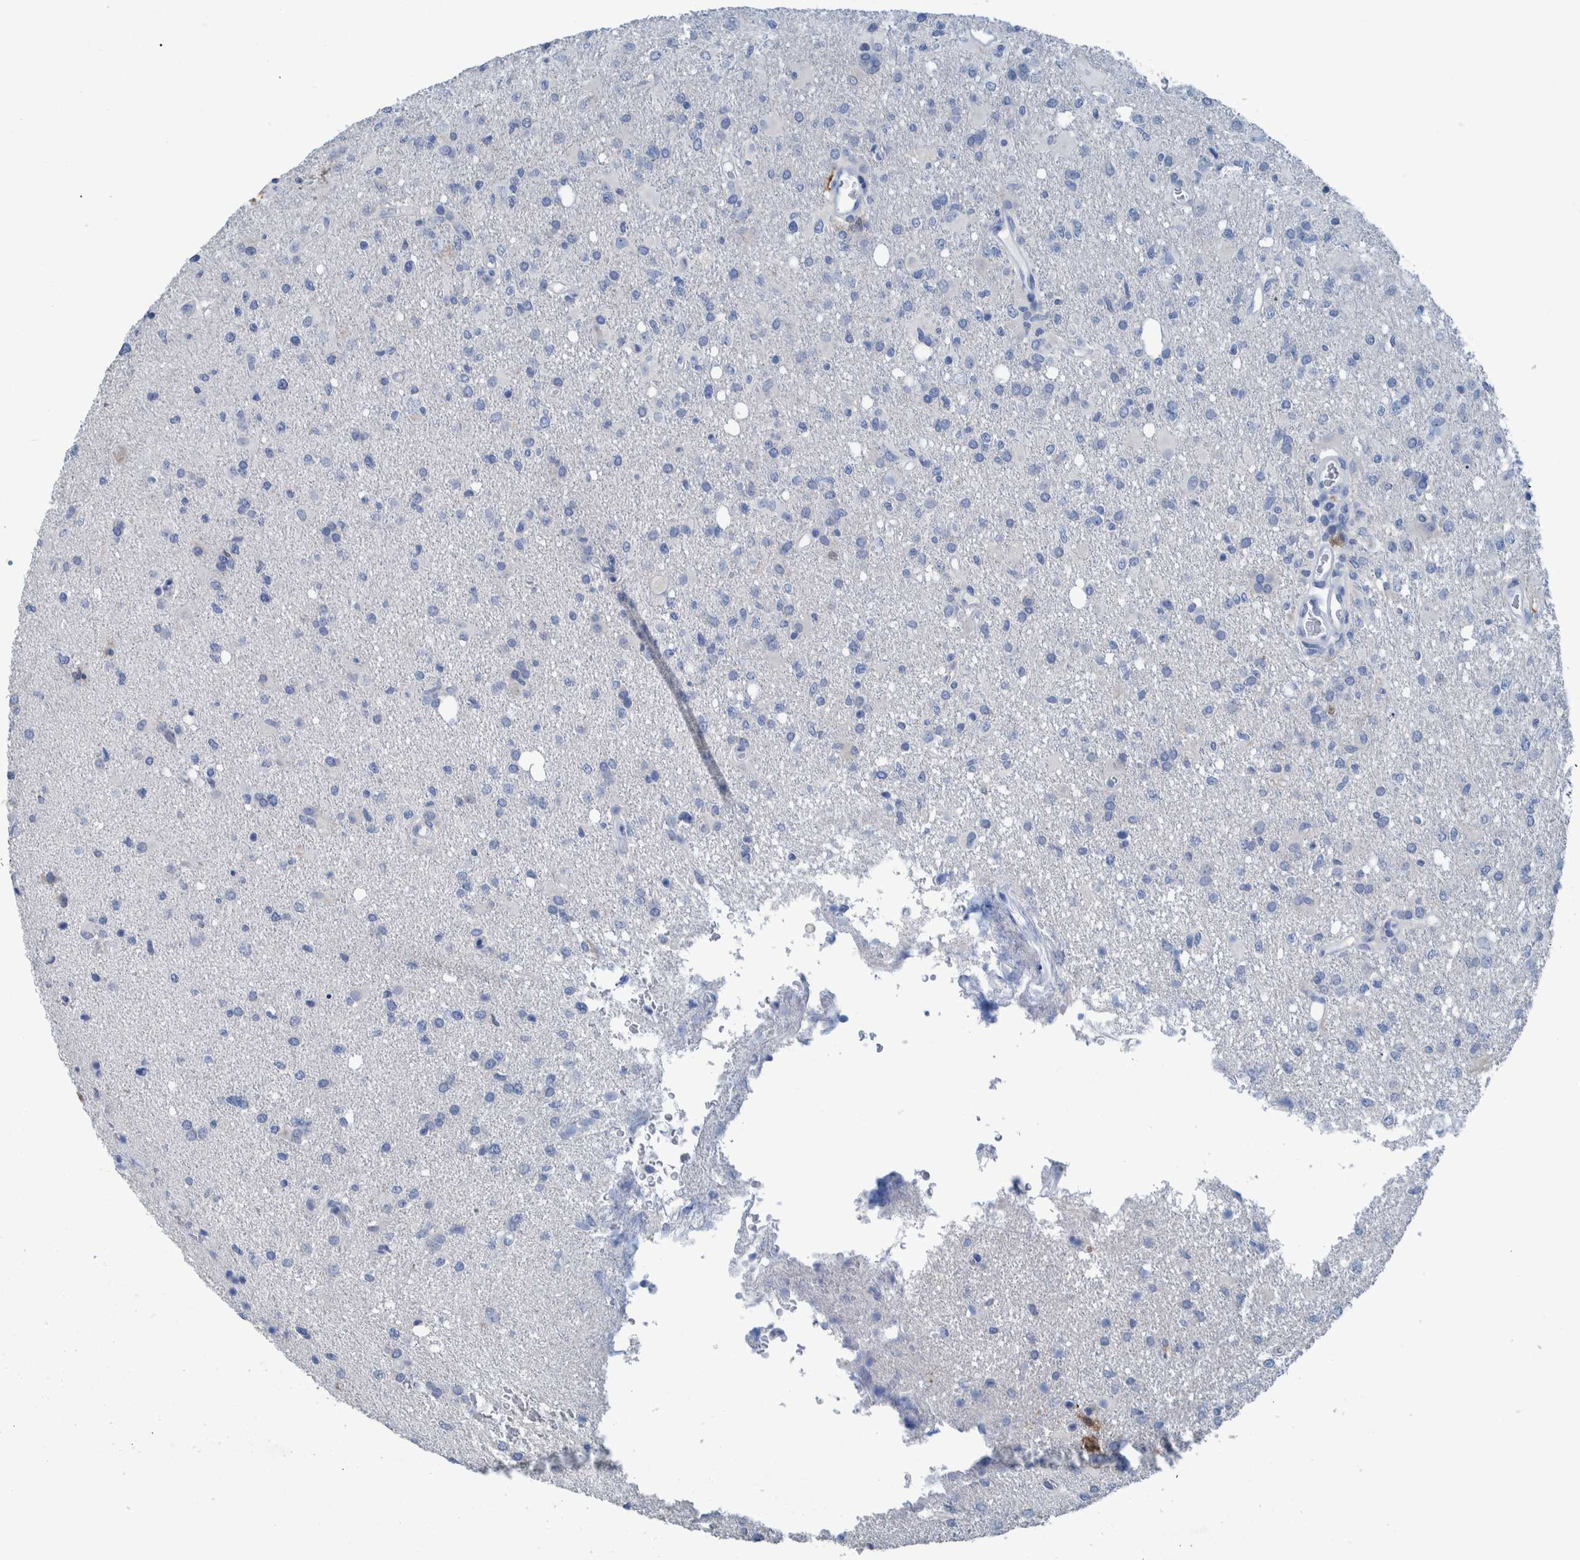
{"staining": {"intensity": "negative", "quantity": "none", "location": "none"}, "tissue": "glioma", "cell_type": "Tumor cells", "image_type": "cancer", "snomed": [{"axis": "morphology", "description": "Glioma, malignant, High grade"}, {"axis": "topography", "description": "Brain"}], "caption": "The micrograph displays no significant positivity in tumor cells of glioma.", "gene": "IDO1", "patient": {"sex": "female", "age": 57}}